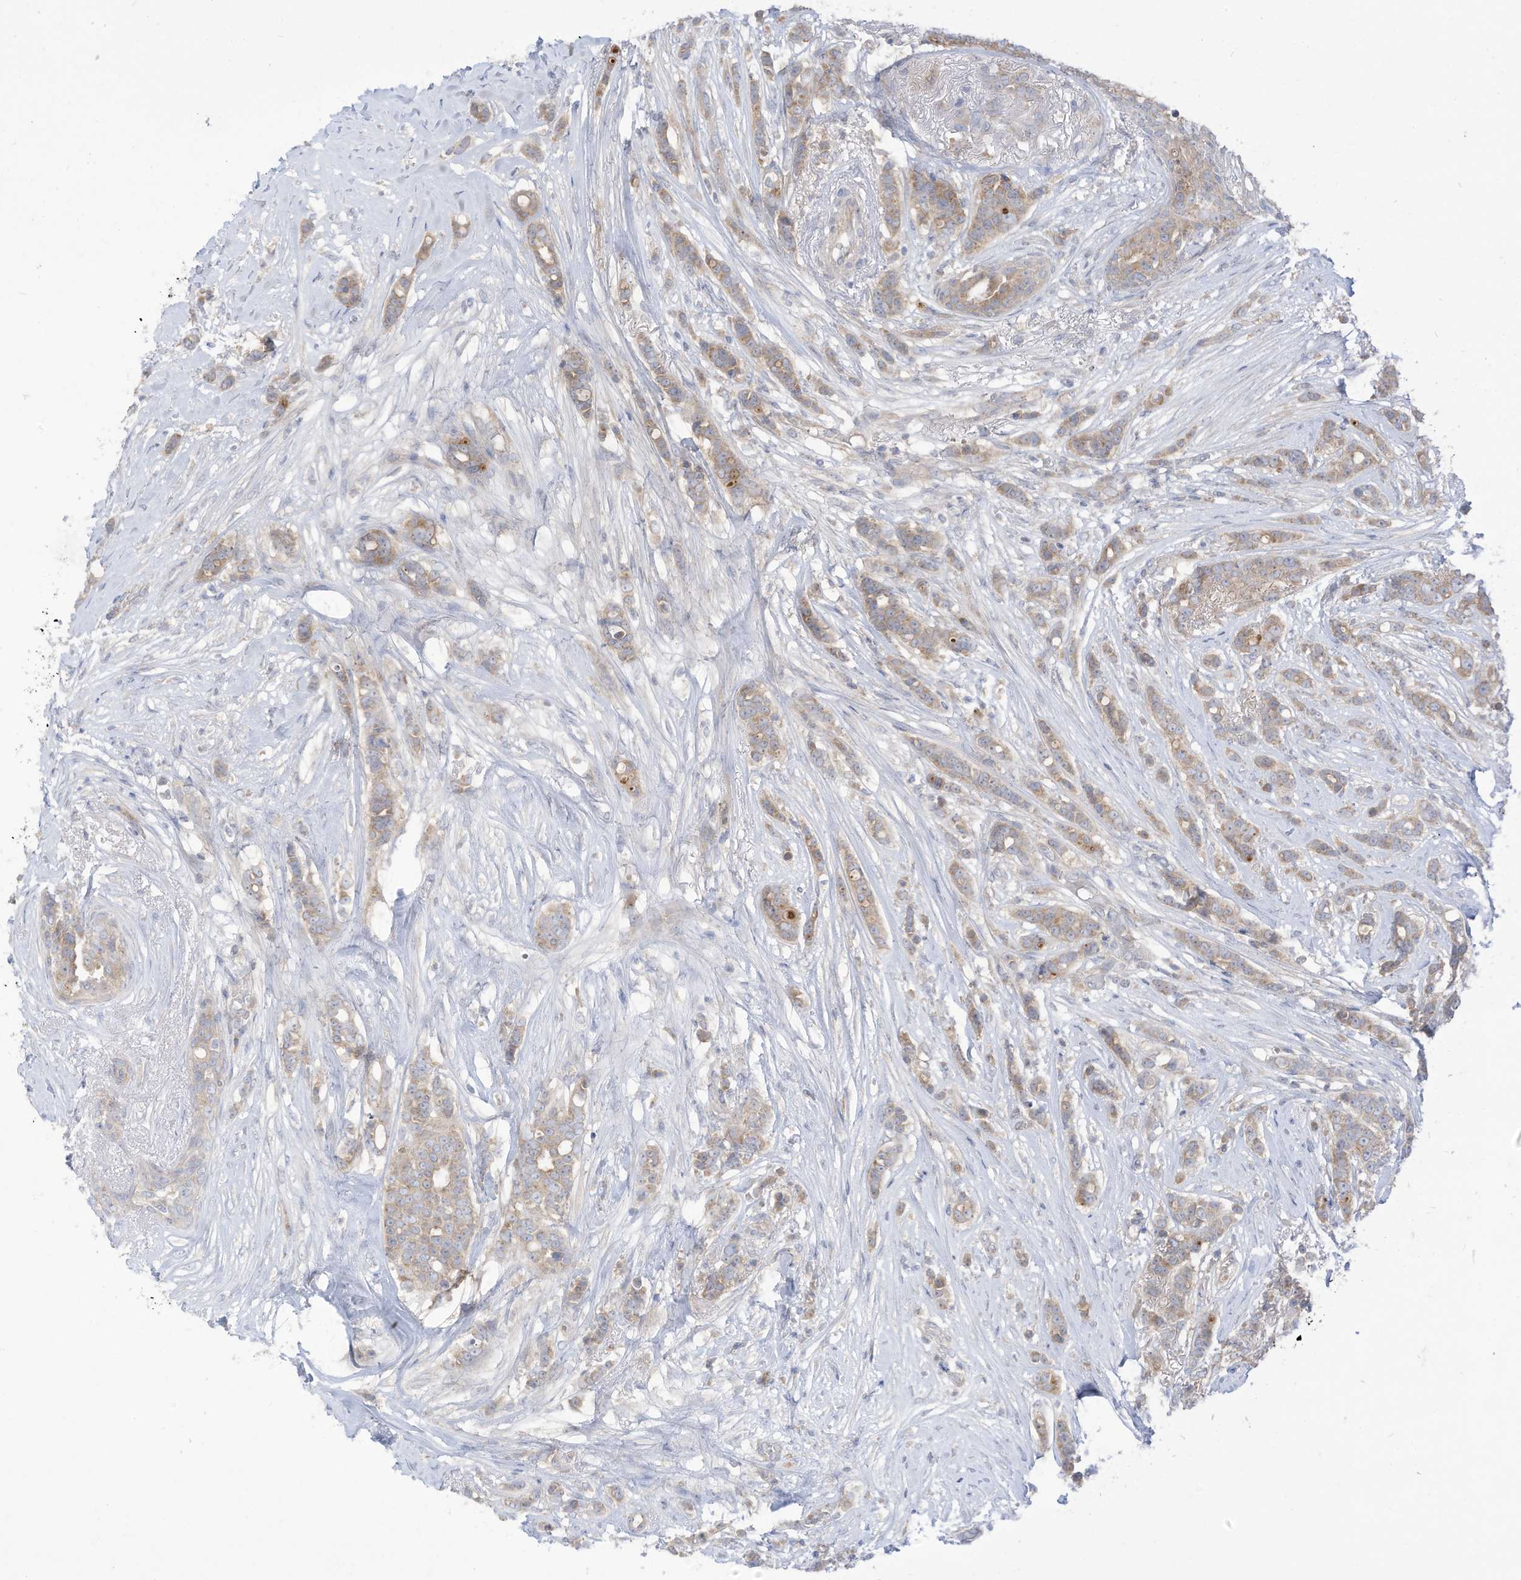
{"staining": {"intensity": "weak", "quantity": "<25%", "location": "cytoplasmic/membranous"}, "tissue": "breast cancer", "cell_type": "Tumor cells", "image_type": "cancer", "snomed": [{"axis": "morphology", "description": "Lobular carcinoma"}, {"axis": "topography", "description": "Breast"}], "caption": "Lobular carcinoma (breast) was stained to show a protein in brown. There is no significant staining in tumor cells.", "gene": "LRRN2", "patient": {"sex": "female", "age": 51}}